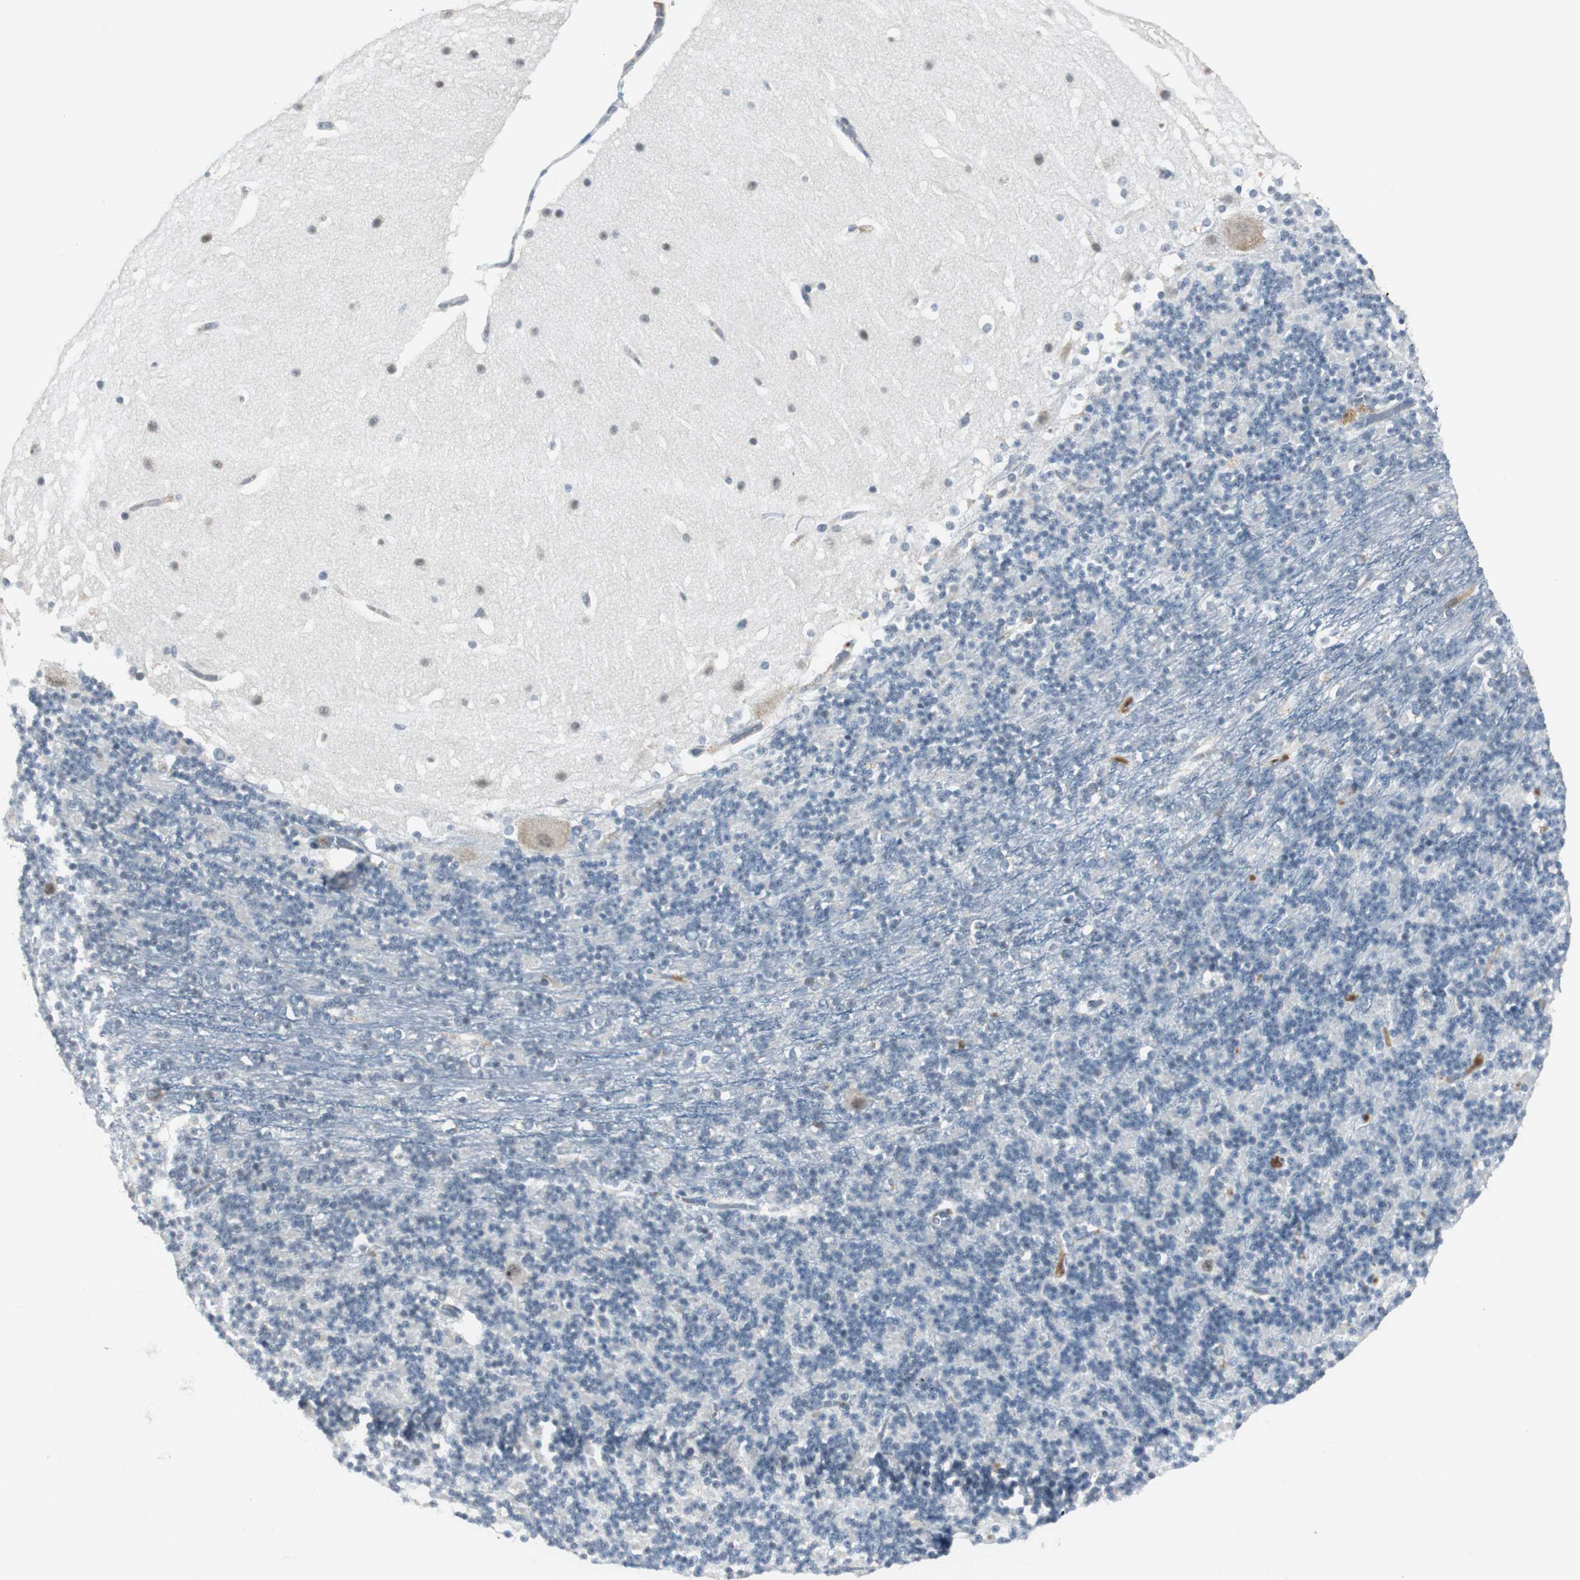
{"staining": {"intensity": "negative", "quantity": "none", "location": "none"}, "tissue": "cerebellum", "cell_type": "Cells in granular layer", "image_type": "normal", "snomed": [{"axis": "morphology", "description": "Normal tissue, NOS"}, {"axis": "topography", "description": "Cerebellum"}], "caption": "An IHC micrograph of unremarkable cerebellum is shown. There is no staining in cells in granular layer of cerebellum. The staining is performed using DAB (3,3'-diaminobenzidine) brown chromogen with nuclei counter-stained in using hematoxylin.", "gene": "FHL2", "patient": {"sex": "female", "age": 19}}